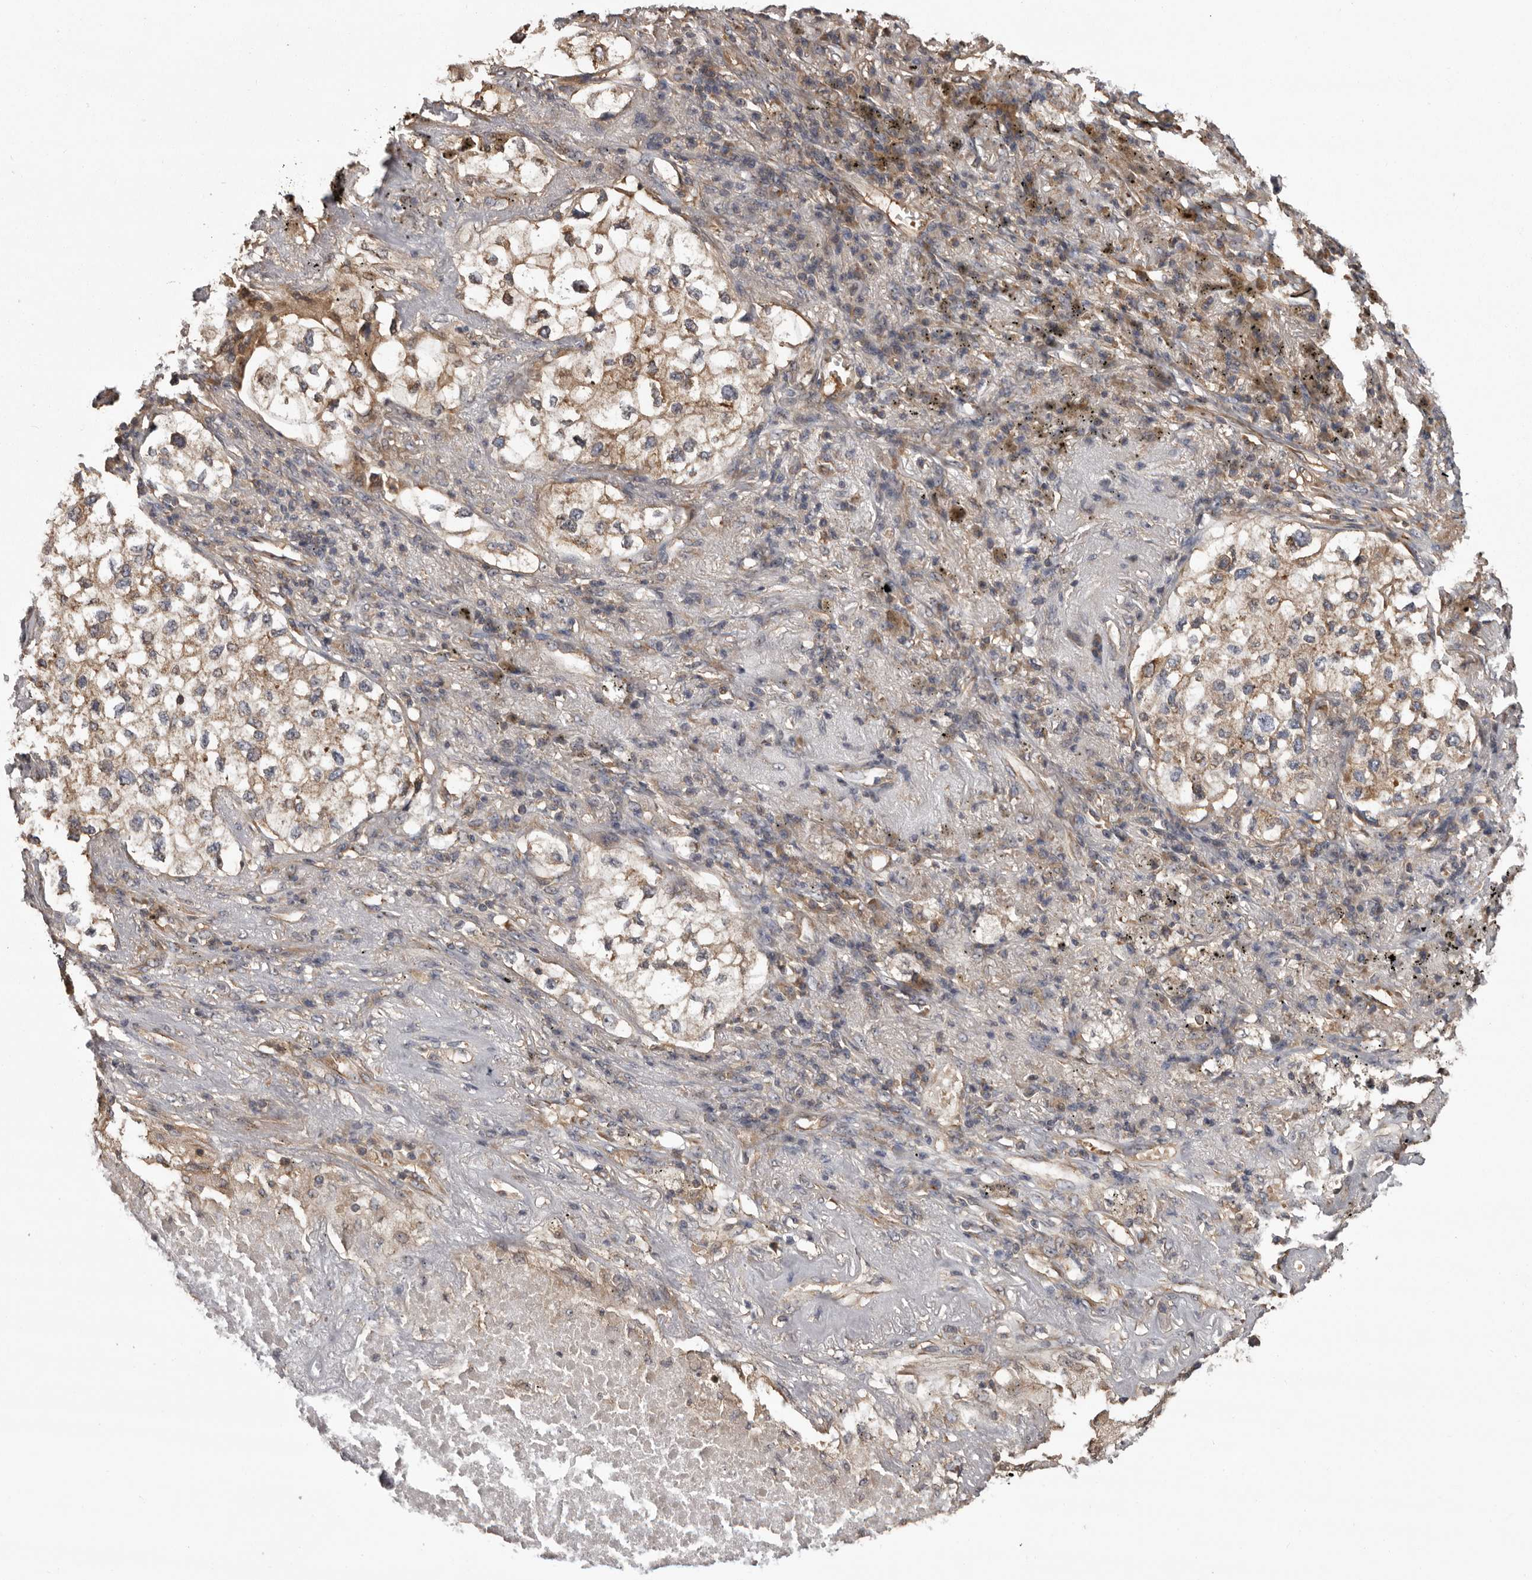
{"staining": {"intensity": "weak", "quantity": ">75%", "location": "cytoplasmic/membranous"}, "tissue": "lung cancer", "cell_type": "Tumor cells", "image_type": "cancer", "snomed": [{"axis": "morphology", "description": "Adenocarcinoma, NOS"}, {"axis": "topography", "description": "Lung"}], "caption": "About >75% of tumor cells in human lung adenocarcinoma exhibit weak cytoplasmic/membranous protein positivity as visualized by brown immunohistochemical staining.", "gene": "DARS1", "patient": {"sex": "male", "age": 63}}